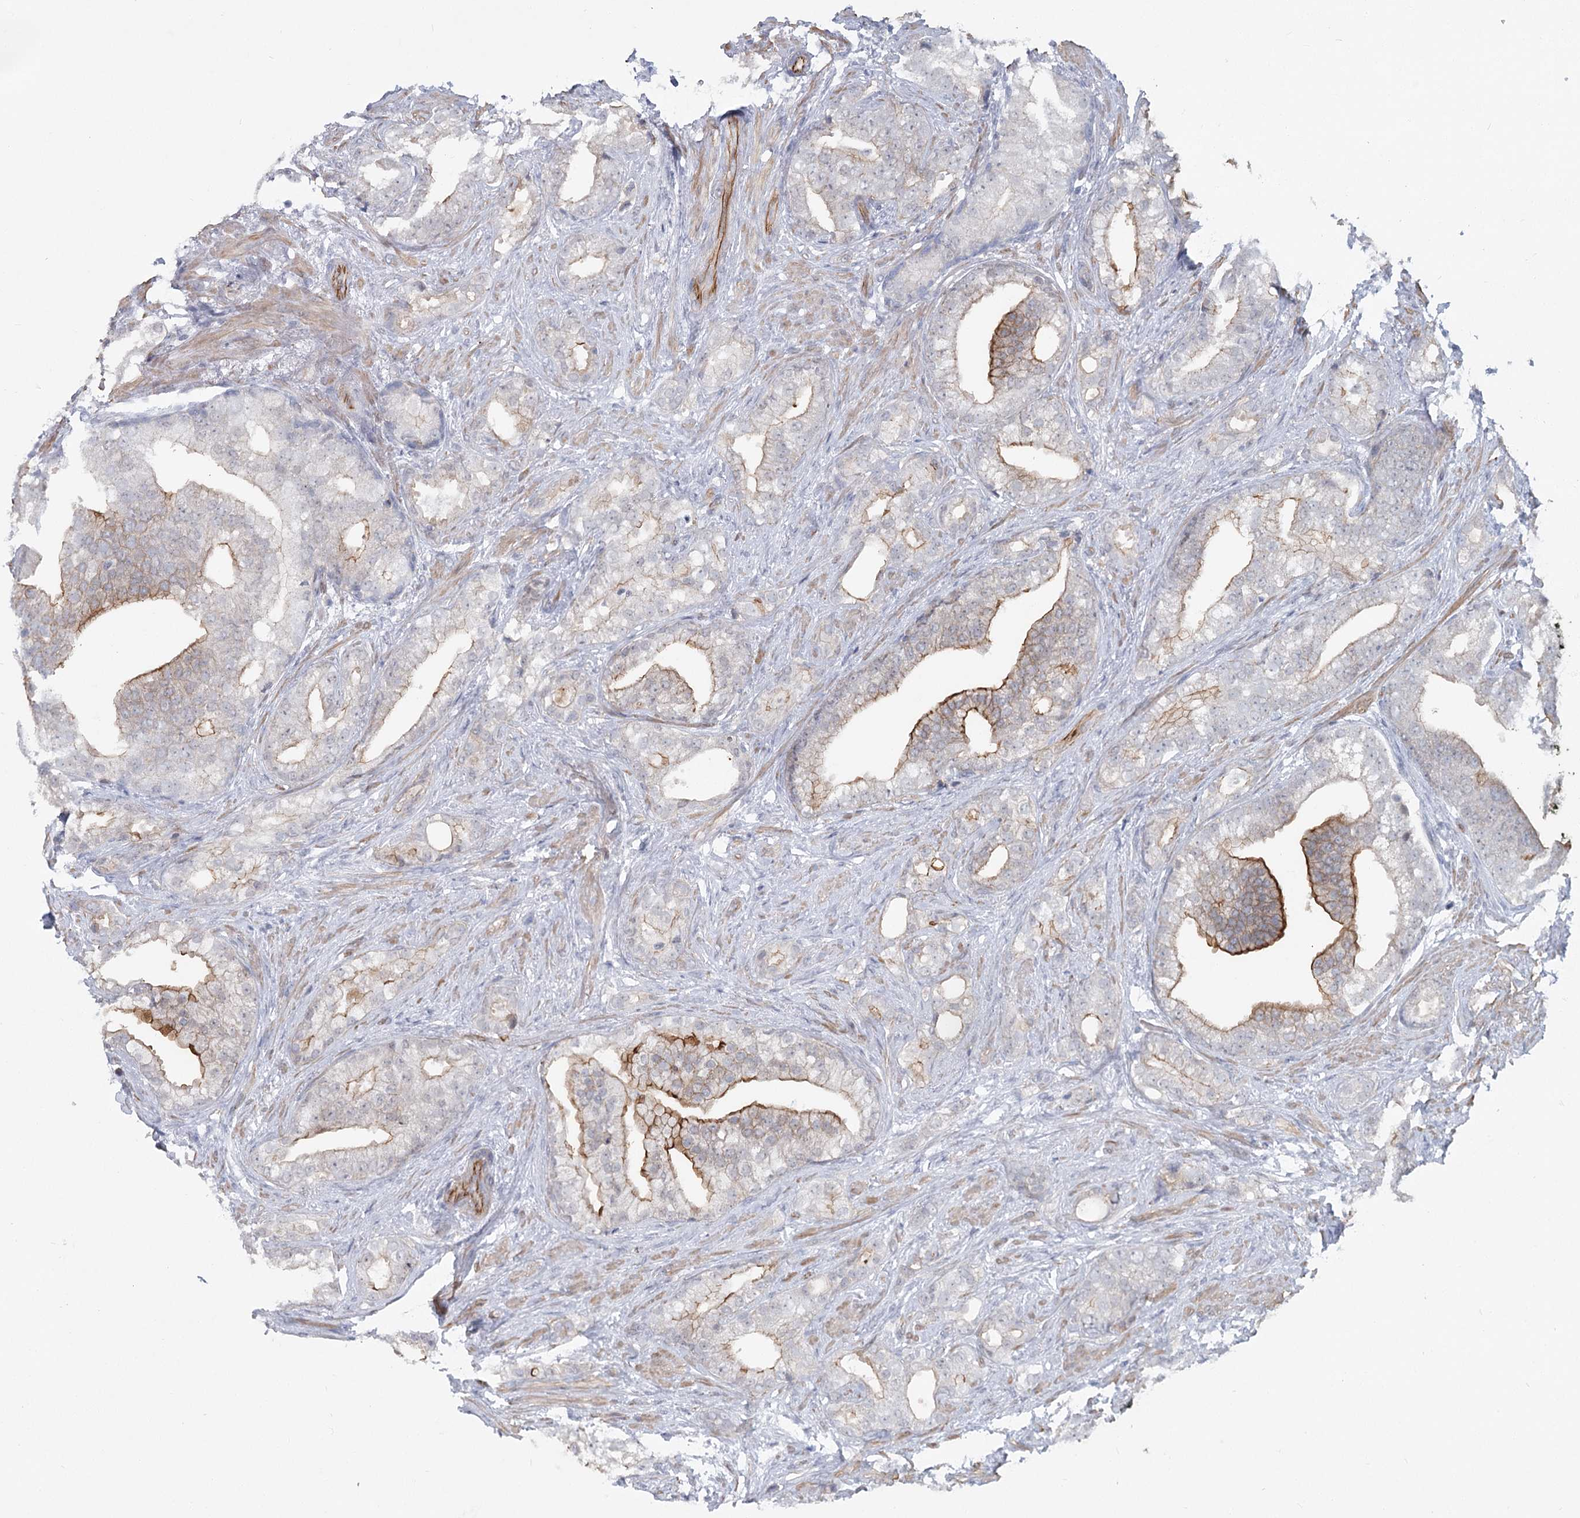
{"staining": {"intensity": "moderate", "quantity": "<25%", "location": "cytoplasmic/membranous"}, "tissue": "prostate cancer", "cell_type": "Tumor cells", "image_type": "cancer", "snomed": [{"axis": "morphology", "description": "Adenocarcinoma, Low grade"}, {"axis": "topography", "description": "Prostate"}], "caption": "Prostate cancer (adenocarcinoma (low-grade)) stained with a protein marker exhibits moderate staining in tumor cells.", "gene": "ABHD8", "patient": {"sex": "male", "age": 71}}